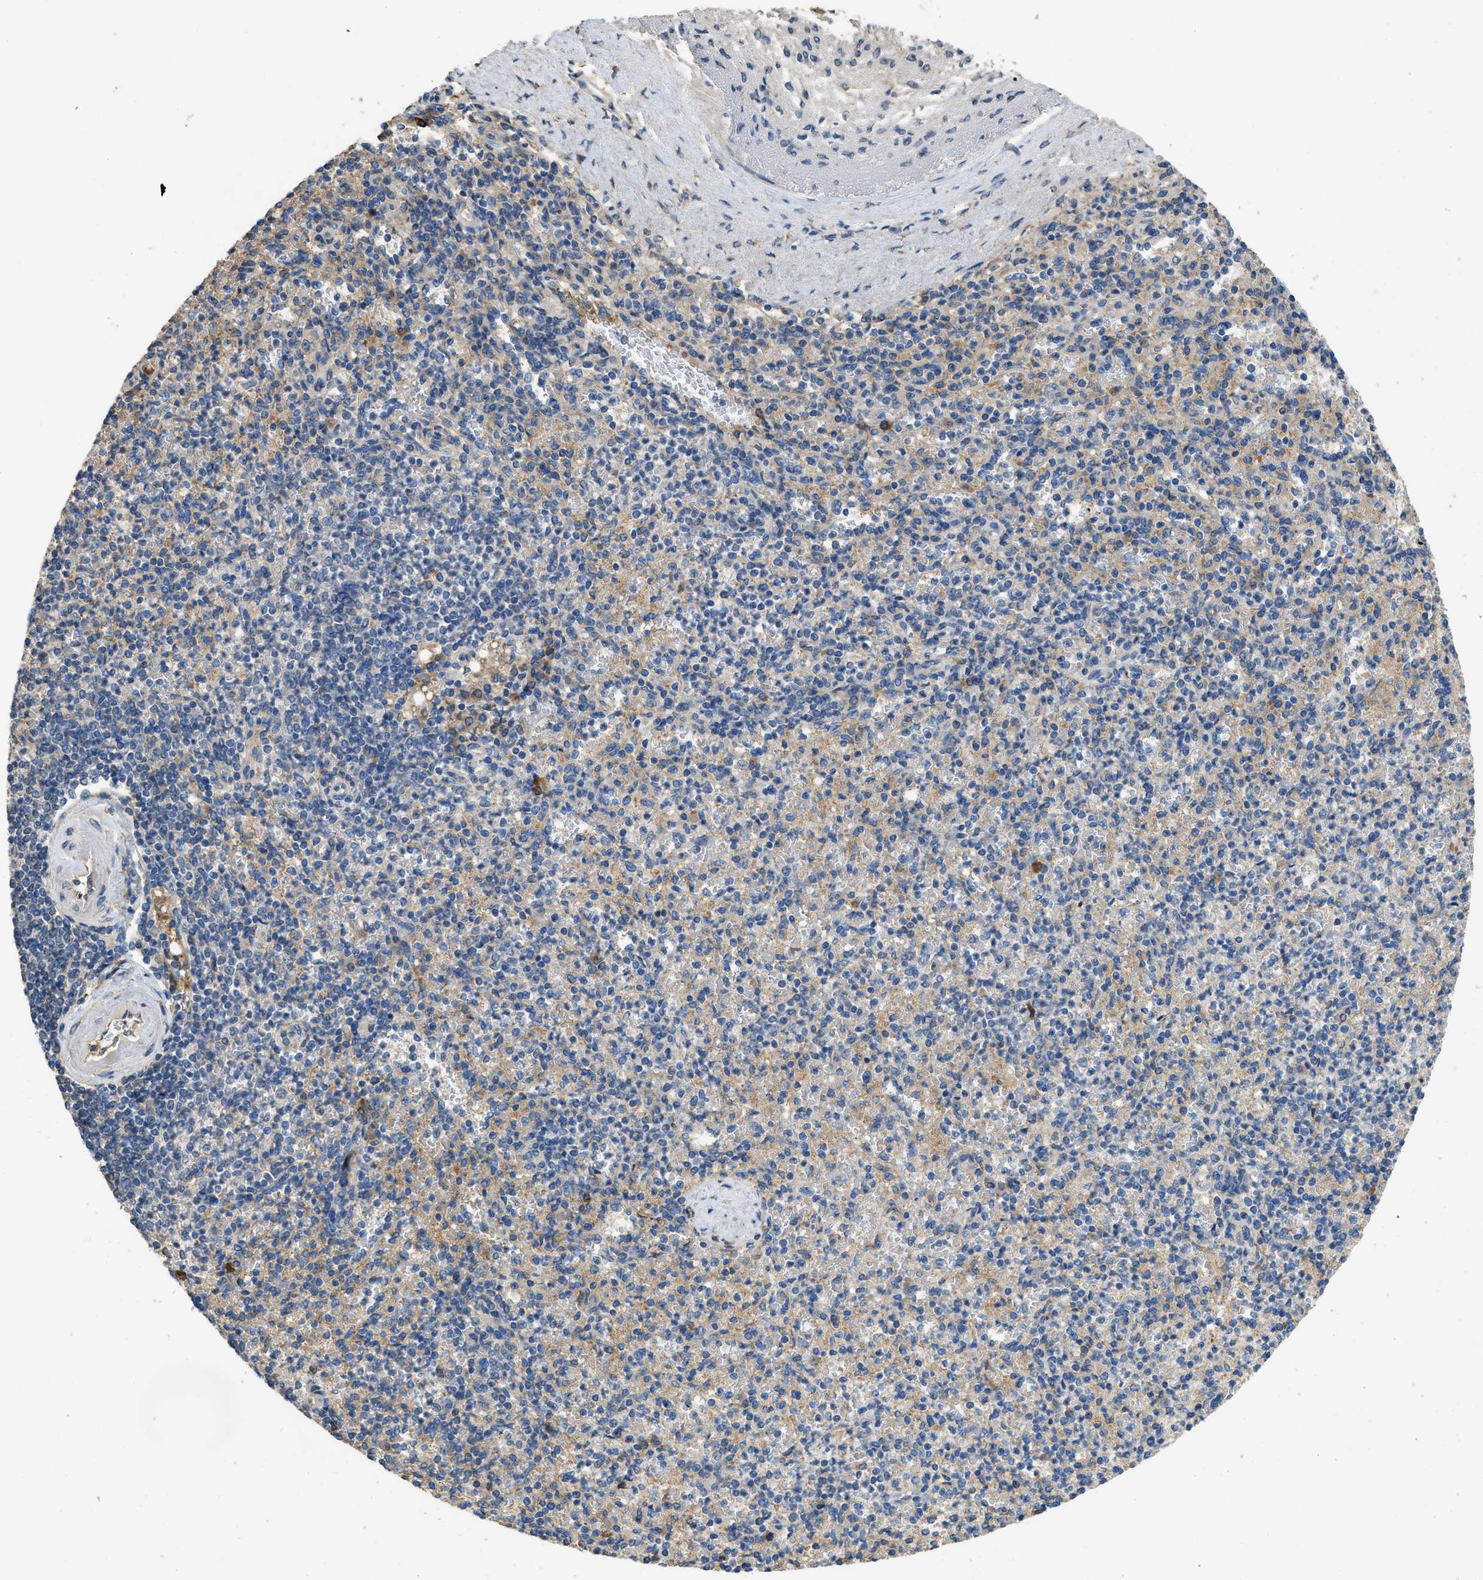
{"staining": {"intensity": "weak", "quantity": "<25%", "location": "cytoplasmic/membranous"}, "tissue": "spleen", "cell_type": "Cells in red pulp", "image_type": "normal", "snomed": [{"axis": "morphology", "description": "Normal tissue, NOS"}, {"axis": "topography", "description": "Spleen"}], "caption": "Unremarkable spleen was stained to show a protein in brown. There is no significant expression in cells in red pulp. (DAB IHC, high magnification).", "gene": "RIPK2", "patient": {"sex": "female", "age": 74}}